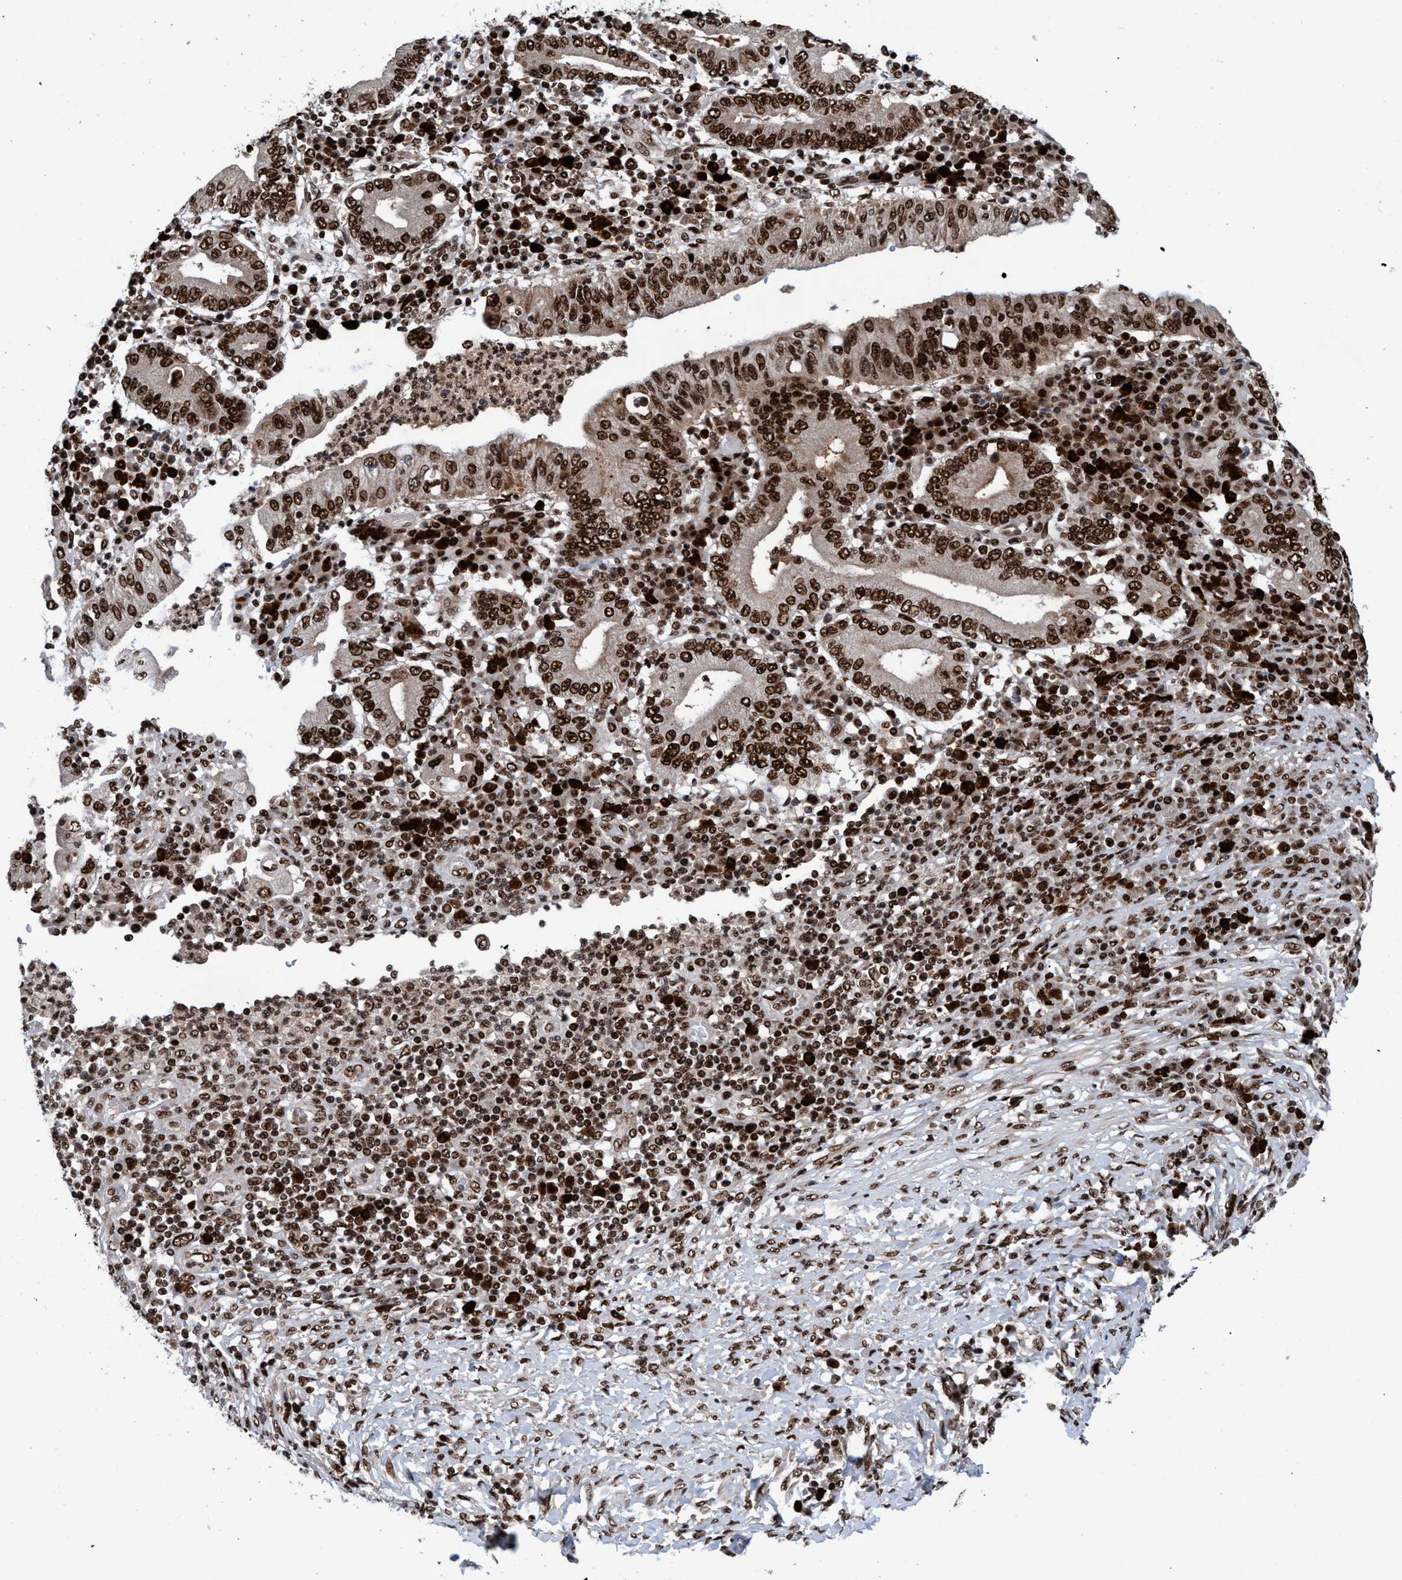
{"staining": {"intensity": "strong", "quantity": ">75%", "location": "nuclear"}, "tissue": "stomach cancer", "cell_type": "Tumor cells", "image_type": "cancer", "snomed": [{"axis": "morphology", "description": "Normal tissue, NOS"}, {"axis": "morphology", "description": "Adenocarcinoma, NOS"}, {"axis": "topography", "description": "Esophagus"}, {"axis": "topography", "description": "Stomach, upper"}, {"axis": "topography", "description": "Peripheral nerve tissue"}], "caption": "A high amount of strong nuclear positivity is seen in approximately >75% of tumor cells in stomach cancer tissue. The staining is performed using DAB (3,3'-diaminobenzidine) brown chromogen to label protein expression. The nuclei are counter-stained blue using hematoxylin.", "gene": "TOPBP1", "patient": {"sex": "male", "age": 62}}